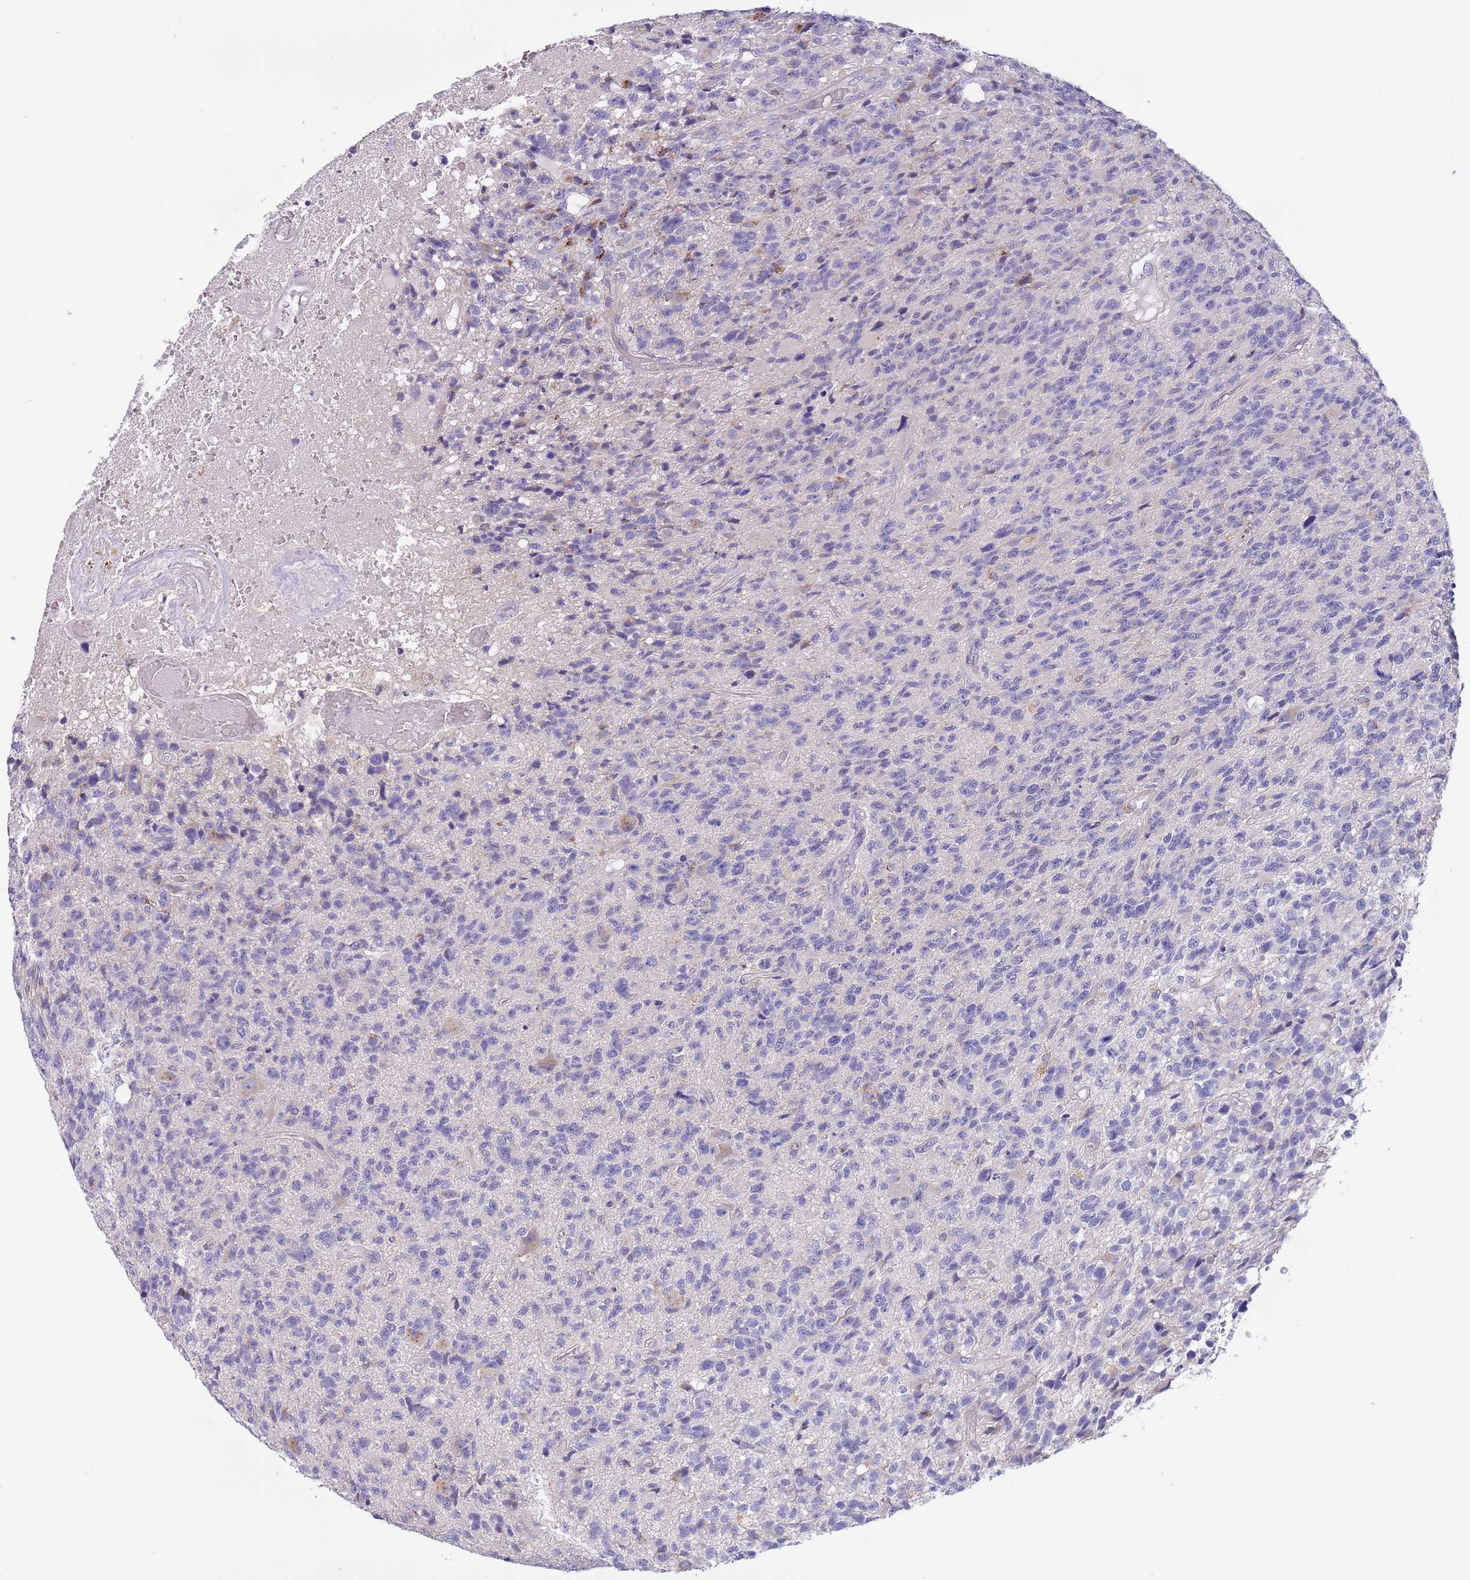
{"staining": {"intensity": "negative", "quantity": "none", "location": "none"}, "tissue": "glioma", "cell_type": "Tumor cells", "image_type": "cancer", "snomed": [{"axis": "morphology", "description": "Glioma, malignant, High grade"}, {"axis": "topography", "description": "Brain"}], "caption": "Human high-grade glioma (malignant) stained for a protein using IHC shows no positivity in tumor cells.", "gene": "MAN1C1", "patient": {"sex": "male", "age": 76}}